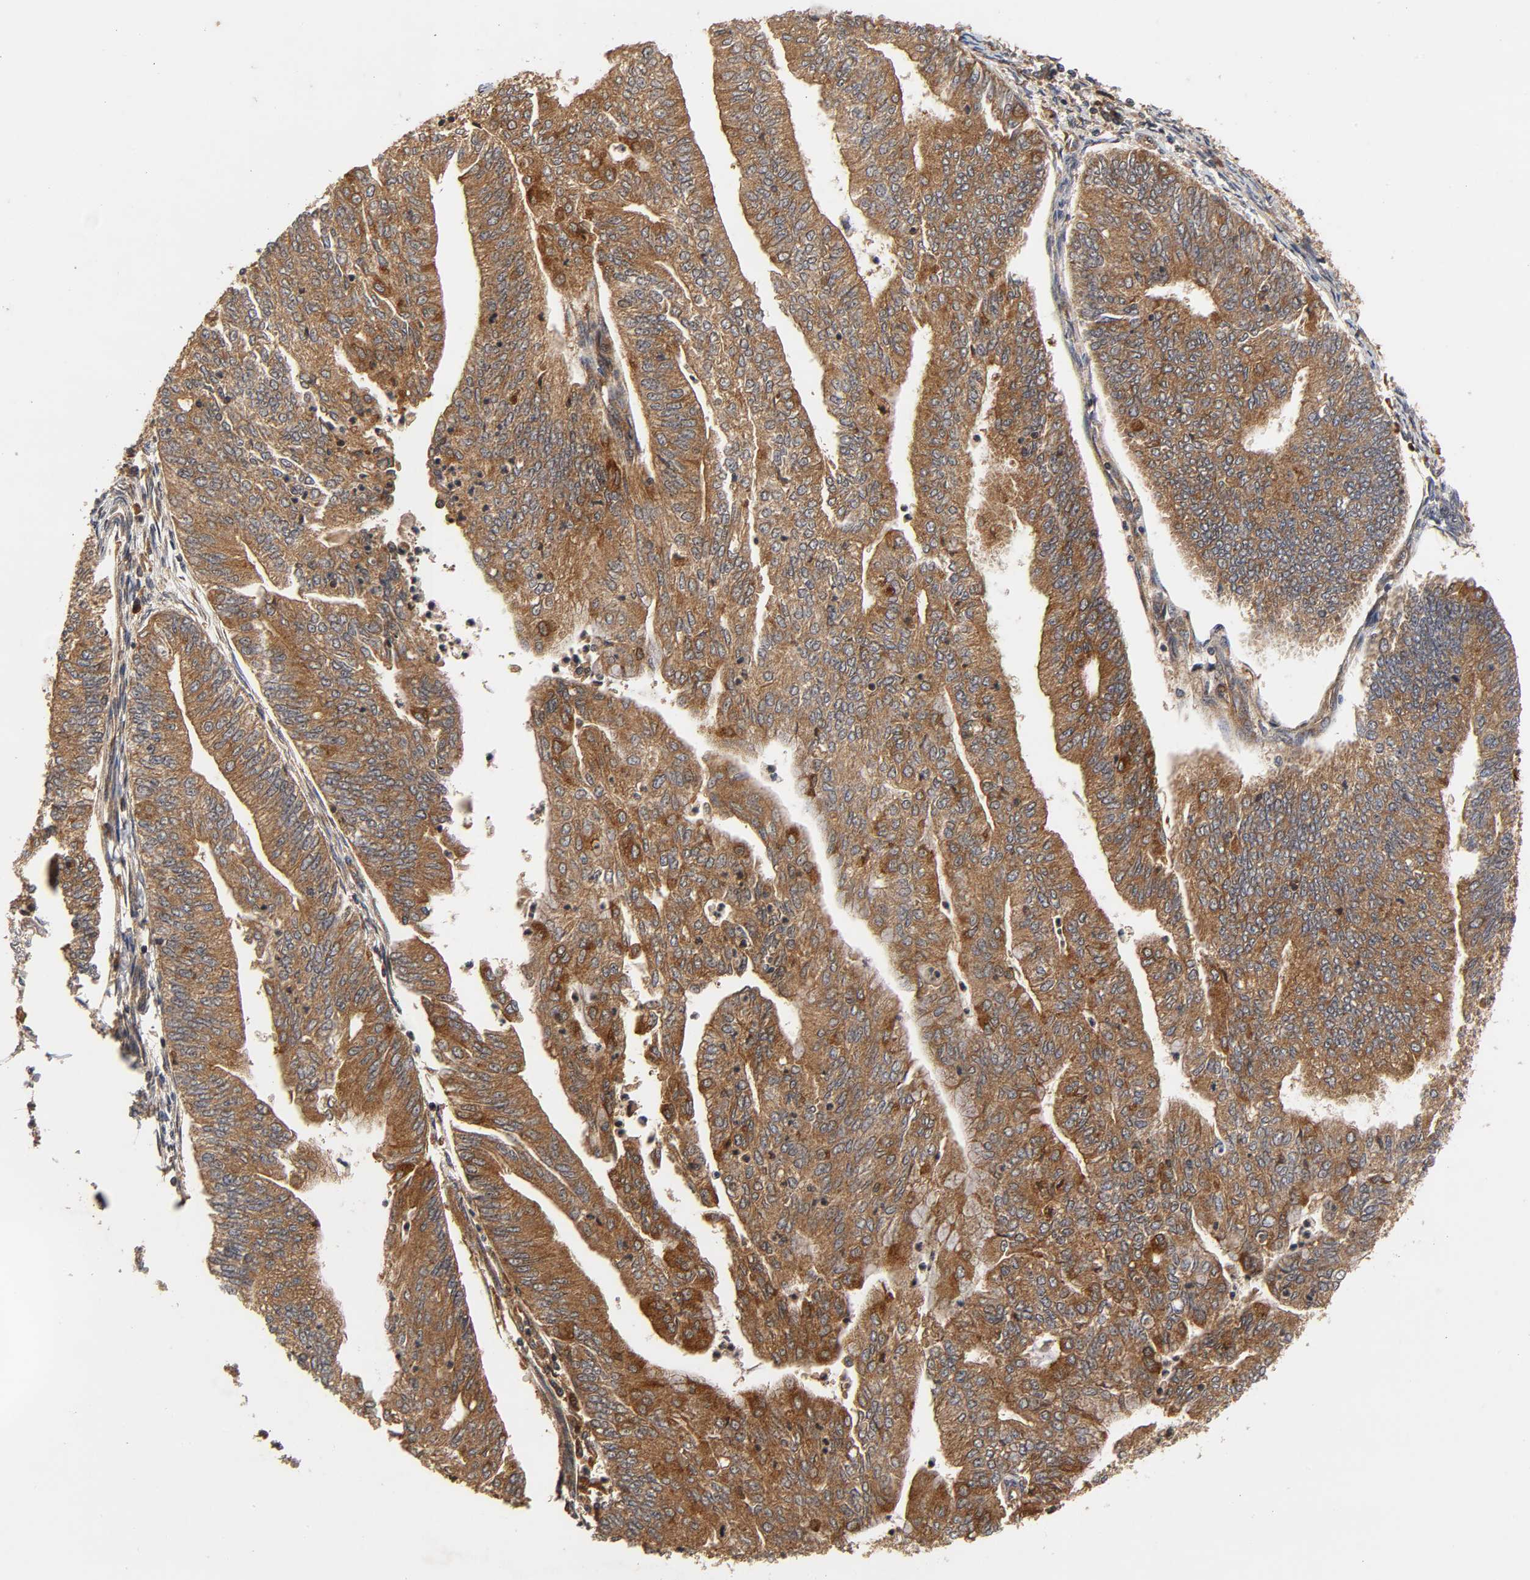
{"staining": {"intensity": "strong", "quantity": ">75%", "location": "cytoplasmic/membranous"}, "tissue": "endometrial cancer", "cell_type": "Tumor cells", "image_type": "cancer", "snomed": [{"axis": "morphology", "description": "Adenocarcinoma, NOS"}, {"axis": "topography", "description": "Endometrium"}], "caption": "Endometrial cancer was stained to show a protein in brown. There is high levels of strong cytoplasmic/membranous expression in about >75% of tumor cells.", "gene": "IKBKB", "patient": {"sex": "female", "age": 59}}